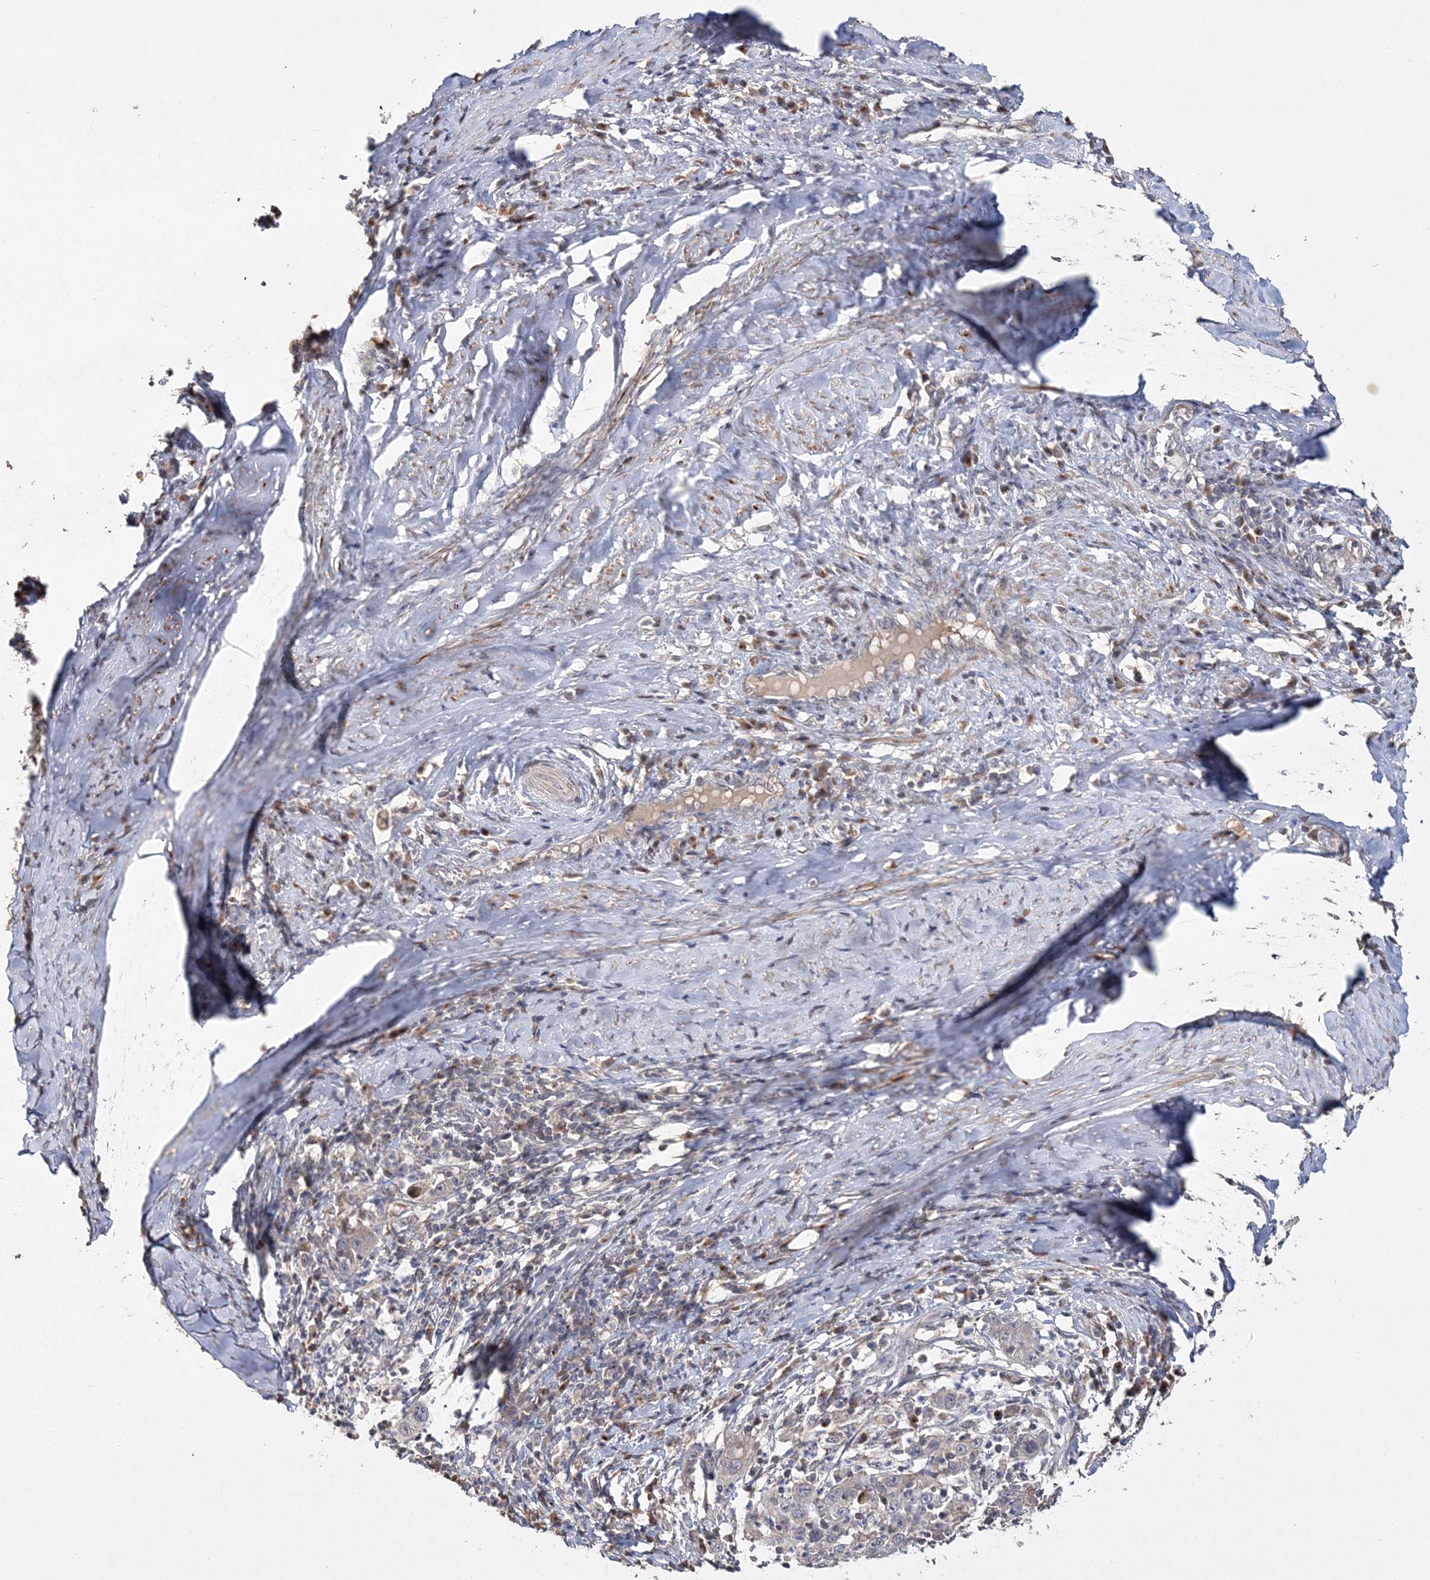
{"staining": {"intensity": "negative", "quantity": "none", "location": "none"}, "tissue": "cervical cancer", "cell_type": "Tumor cells", "image_type": "cancer", "snomed": [{"axis": "morphology", "description": "Squamous cell carcinoma, NOS"}, {"axis": "topography", "description": "Cervix"}], "caption": "An image of cervical squamous cell carcinoma stained for a protein displays no brown staining in tumor cells.", "gene": "GJB5", "patient": {"sex": "female", "age": 46}}